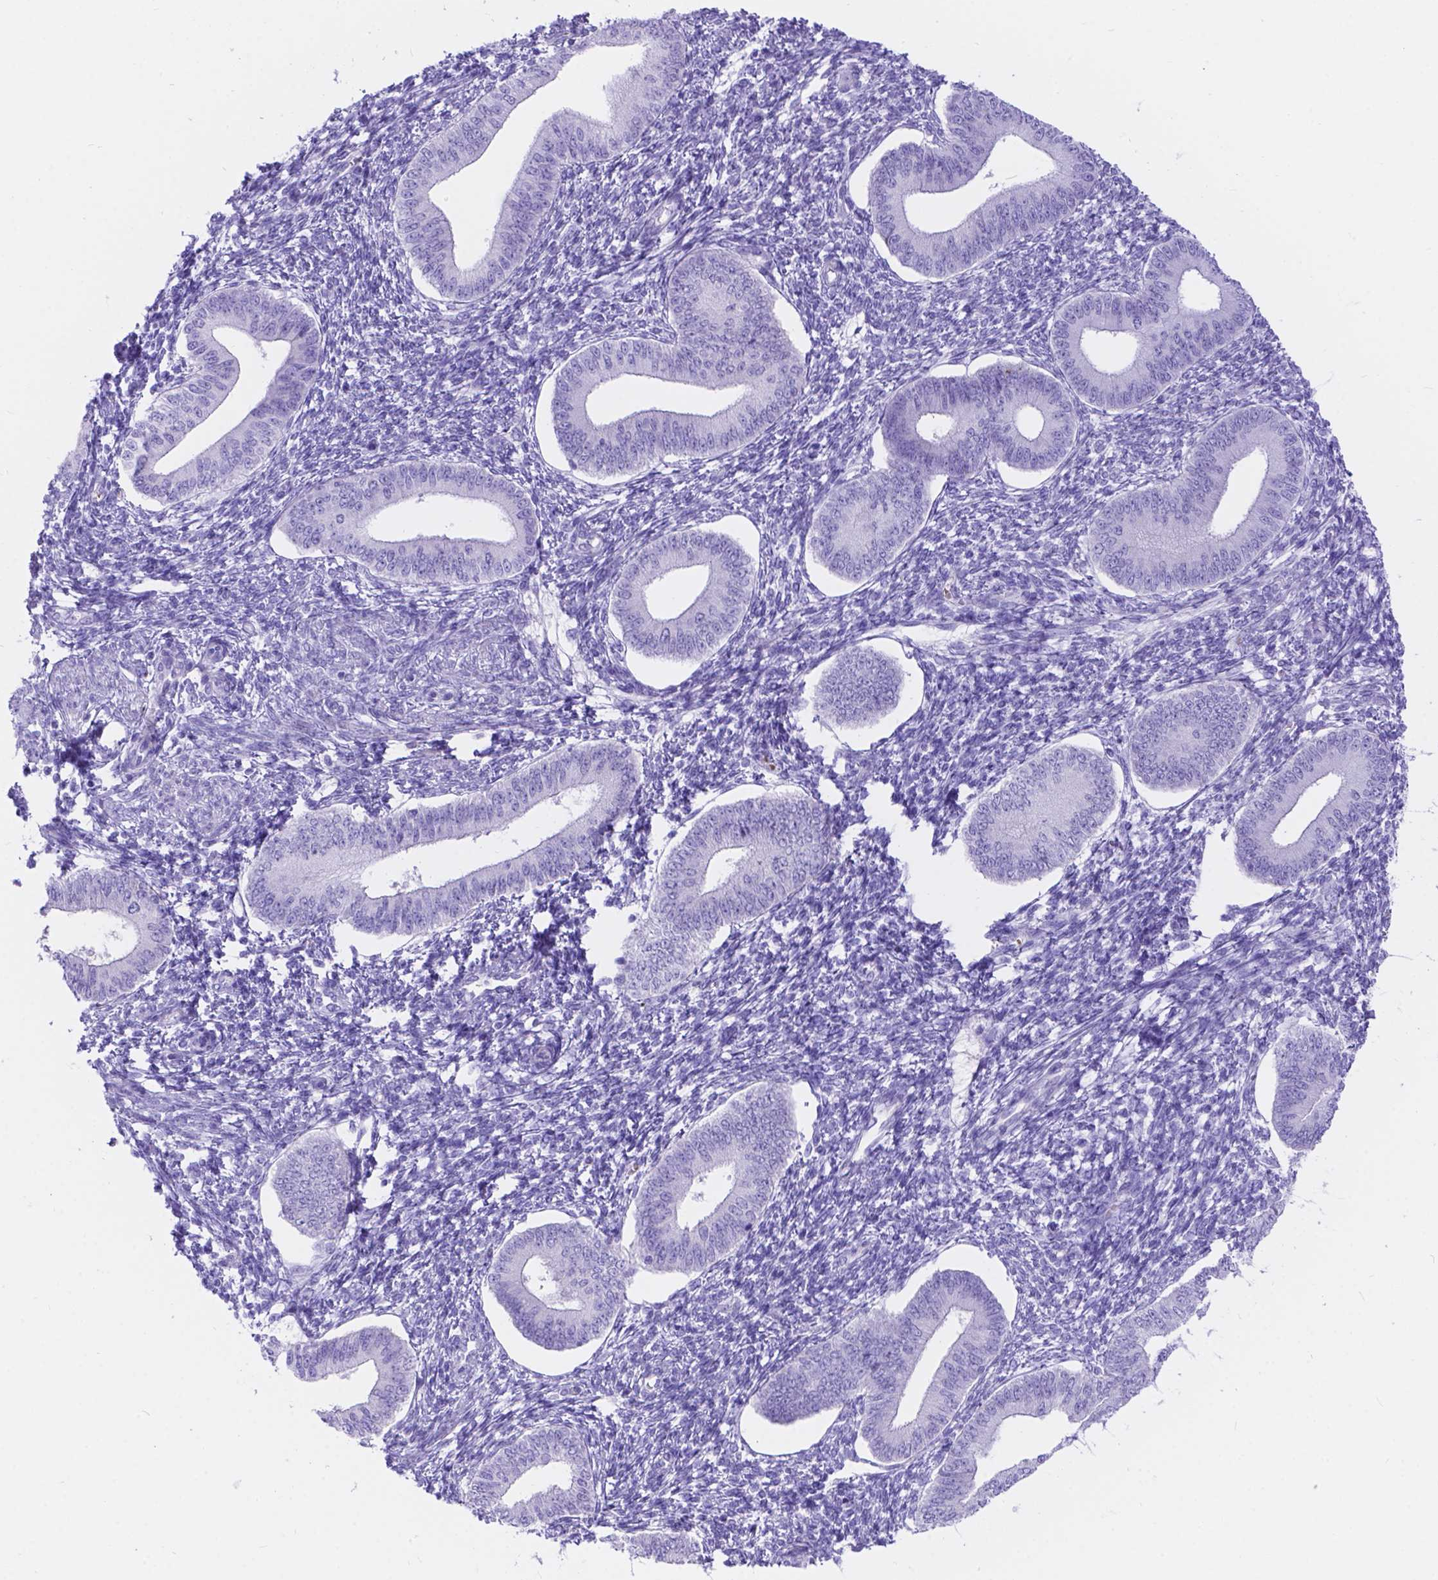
{"staining": {"intensity": "negative", "quantity": "none", "location": "none"}, "tissue": "endometrium", "cell_type": "Cells in endometrial stroma", "image_type": "normal", "snomed": [{"axis": "morphology", "description": "Normal tissue, NOS"}, {"axis": "topography", "description": "Endometrium"}], "caption": "Immunohistochemistry (IHC) photomicrograph of benign endometrium: human endometrium stained with DAB (3,3'-diaminobenzidine) exhibits no significant protein expression in cells in endometrial stroma. The staining was performed using DAB to visualize the protein expression in brown, while the nuclei were stained in blue with hematoxylin (Magnification: 20x).", "gene": "KLHL10", "patient": {"sex": "female", "age": 42}}